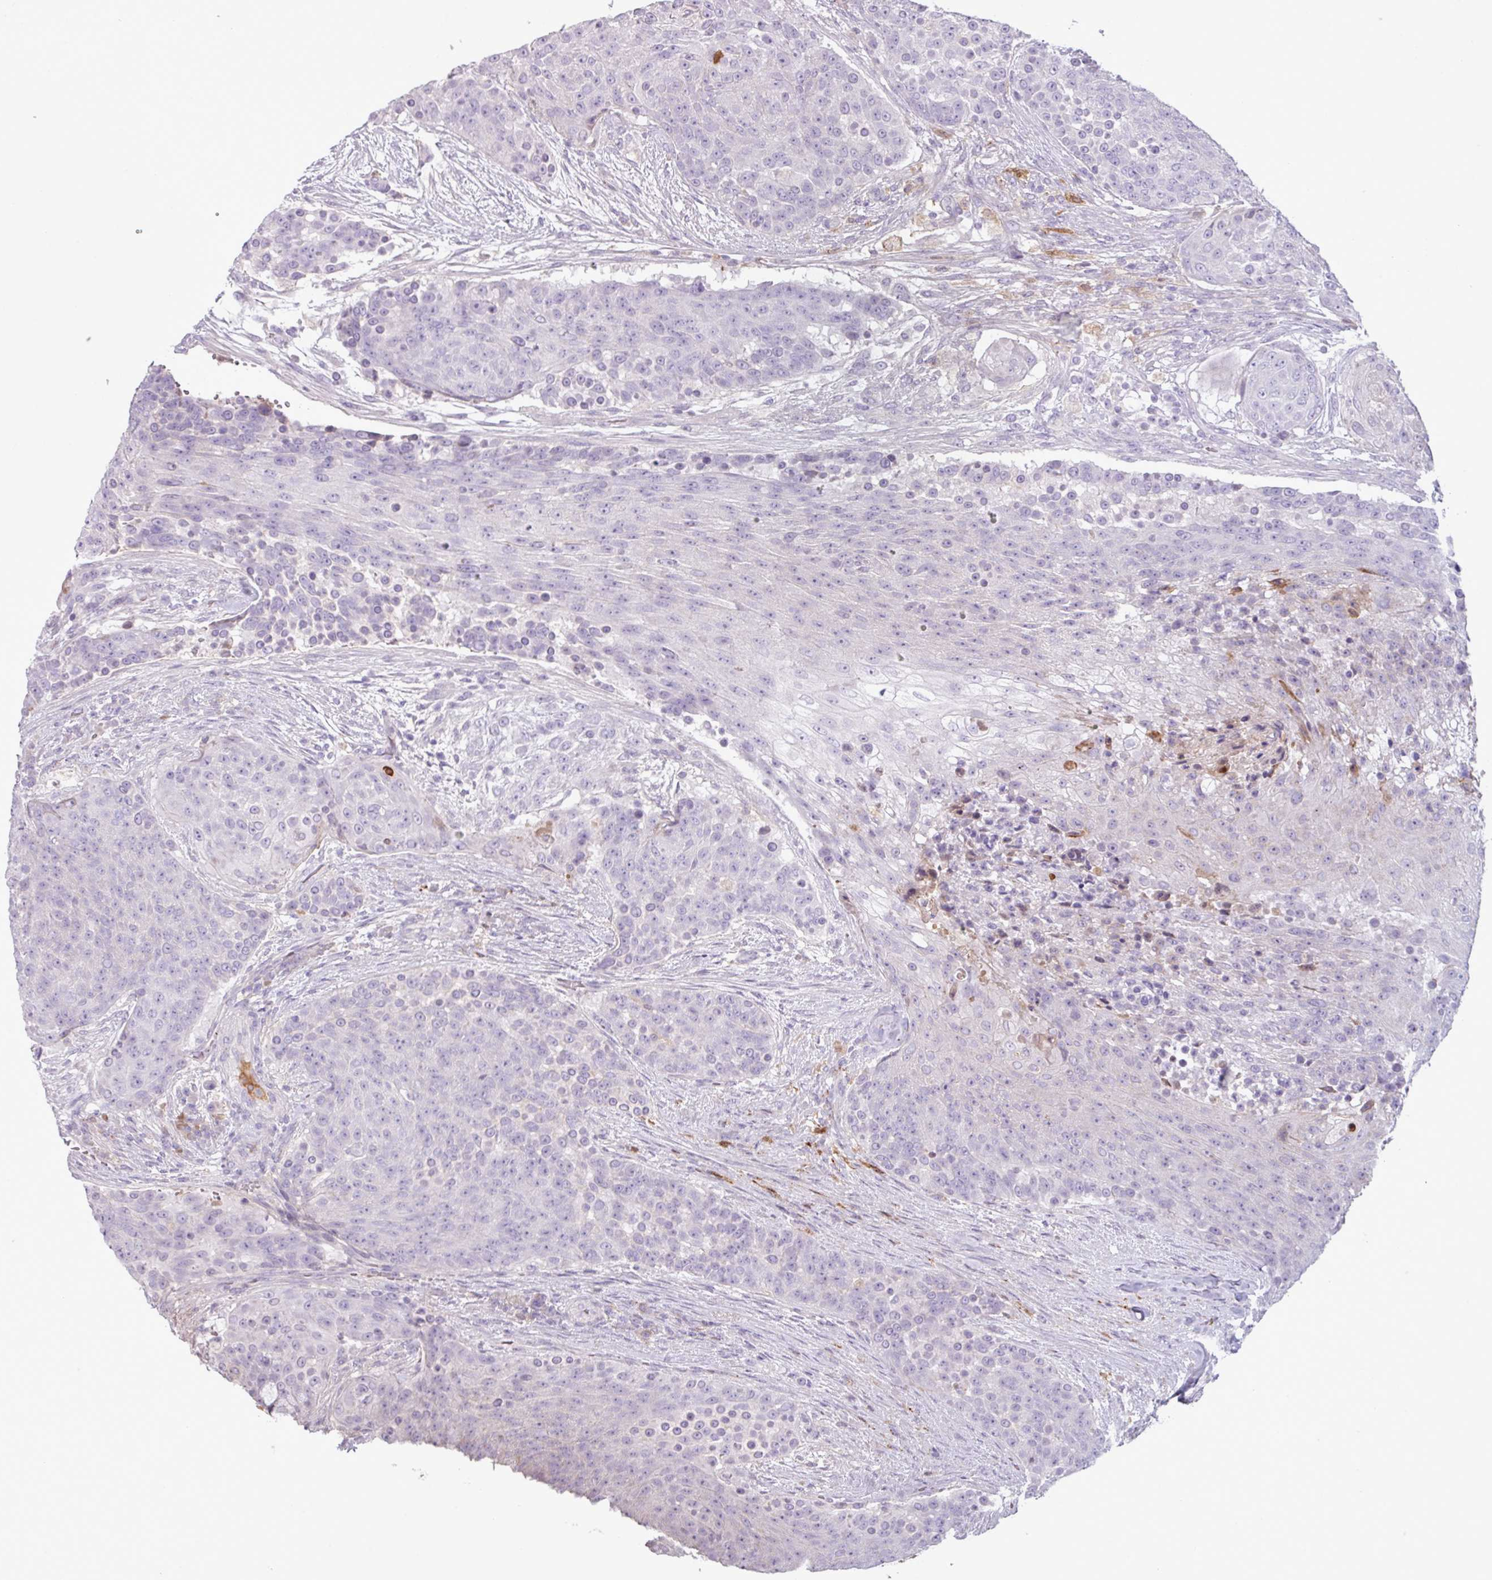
{"staining": {"intensity": "negative", "quantity": "none", "location": "none"}, "tissue": "urothelial cancer", "cell_type": "Tumor cells", "image_type": "cancer", "snomed": [{"axis": "morphology", "description": "Urothelial carcinoma, High grade"}, {"axis": "topography", "description": "Urinary bladder"}], "caption": "DAB immunohistochemical staining of urothelial cancer reveals no significant staining in tumor cells. Nuclei are stained in blue.", "gene": "C4B", "patient": {"sex": "female", "age": 63}}